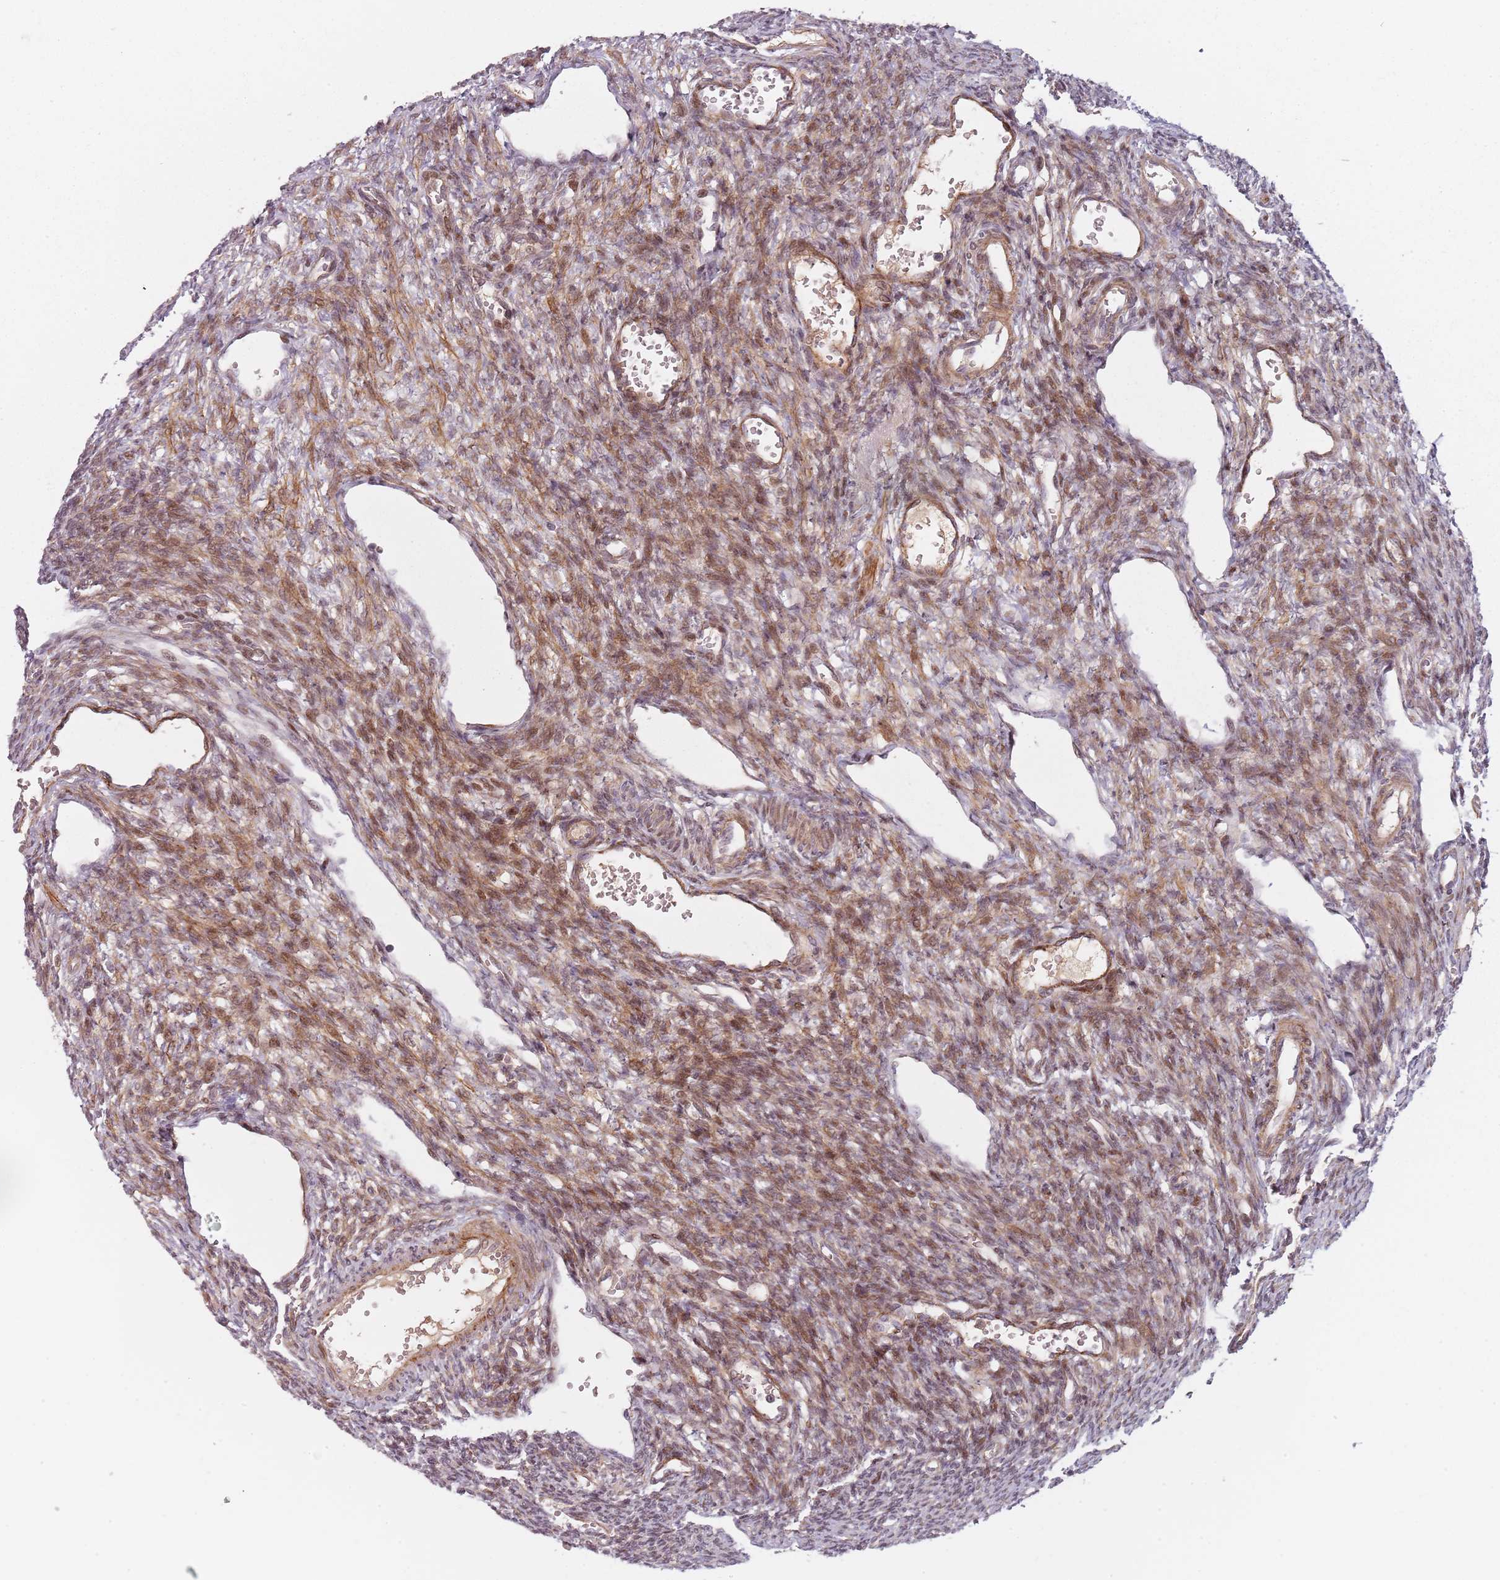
{"staining": {"intensity": "moderate", "quantity": "25%-75%", "location": "nuclear"}, "tissue": "ovary", "cell_type": "Ovarian stroma cells", "image_type": "normal", "snomed": [{"axis": "morphology", "description": "Normal tissue, NOS"}, {"axis": "morphology", "description": "Cyst, NOS"}, {"axis": "topography", "description": "Ovary"}], "caption": "This is an image of IHC staining of benign ovary, which shows moderate positivity in the nuclear of ovarian stroma cells.", "gene": "RPS6KA2", "patient": {"sex": "female", "age": 33}}